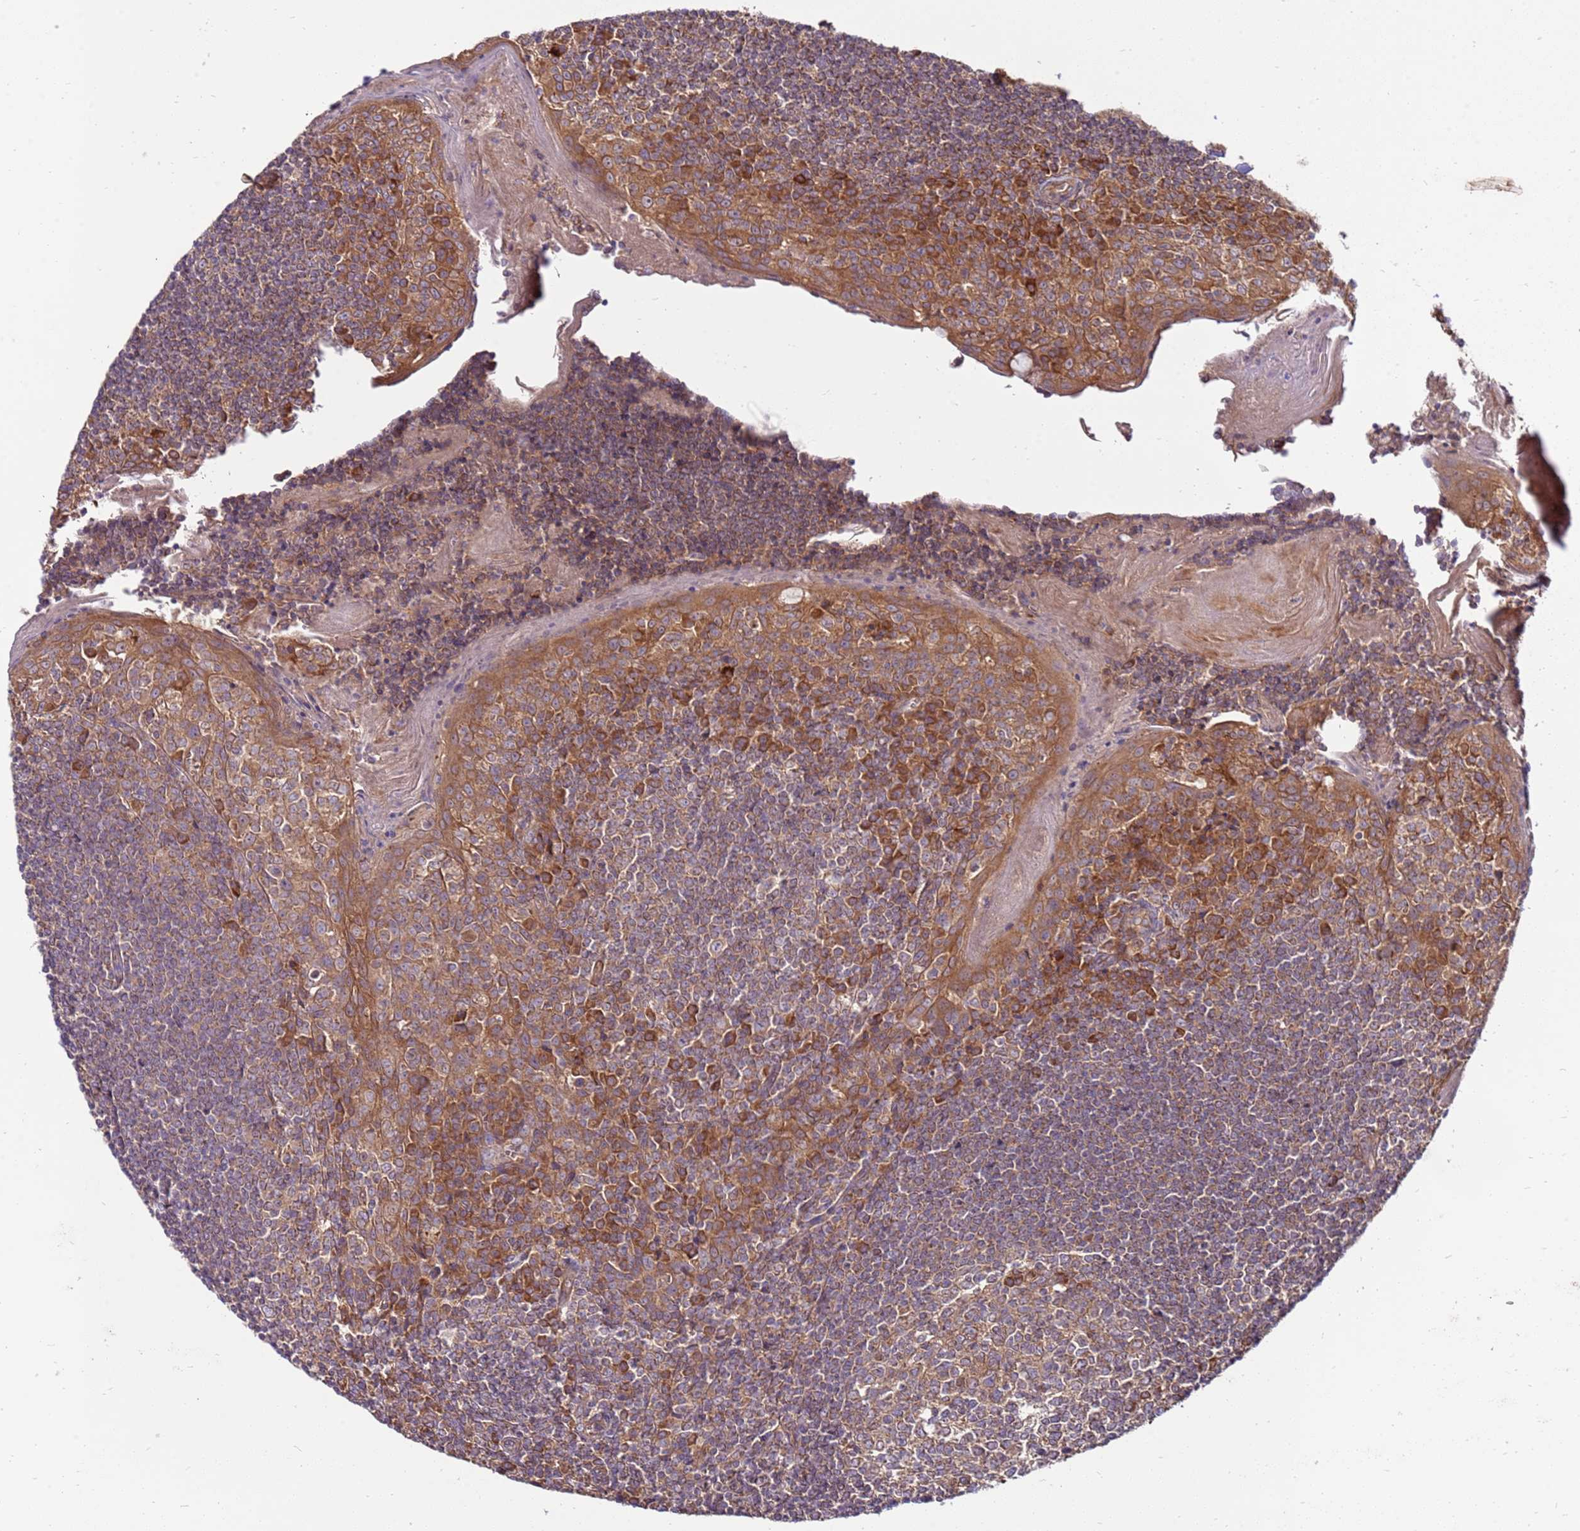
{"staining": {"intensity": "moderate", "quantity": ">75%", "location": "cytoplasmic/membranous"}, "tissue": "tonsil", "cell_type": "Germinal center cells", "image_type": "normal", "snomed": [{"axis": "morphology", "description": "Normal tissue, NOS"}, {"axis": "topography", "description": "Tonsil"}], "caption": "The immunohistochemical stain highlights moderate cytoplasmic/membranous positivity in germinal center cells of unremarkable tonsil.", "gene": "SLC44A5", "patient": {"sex": "male", "age": 27}}